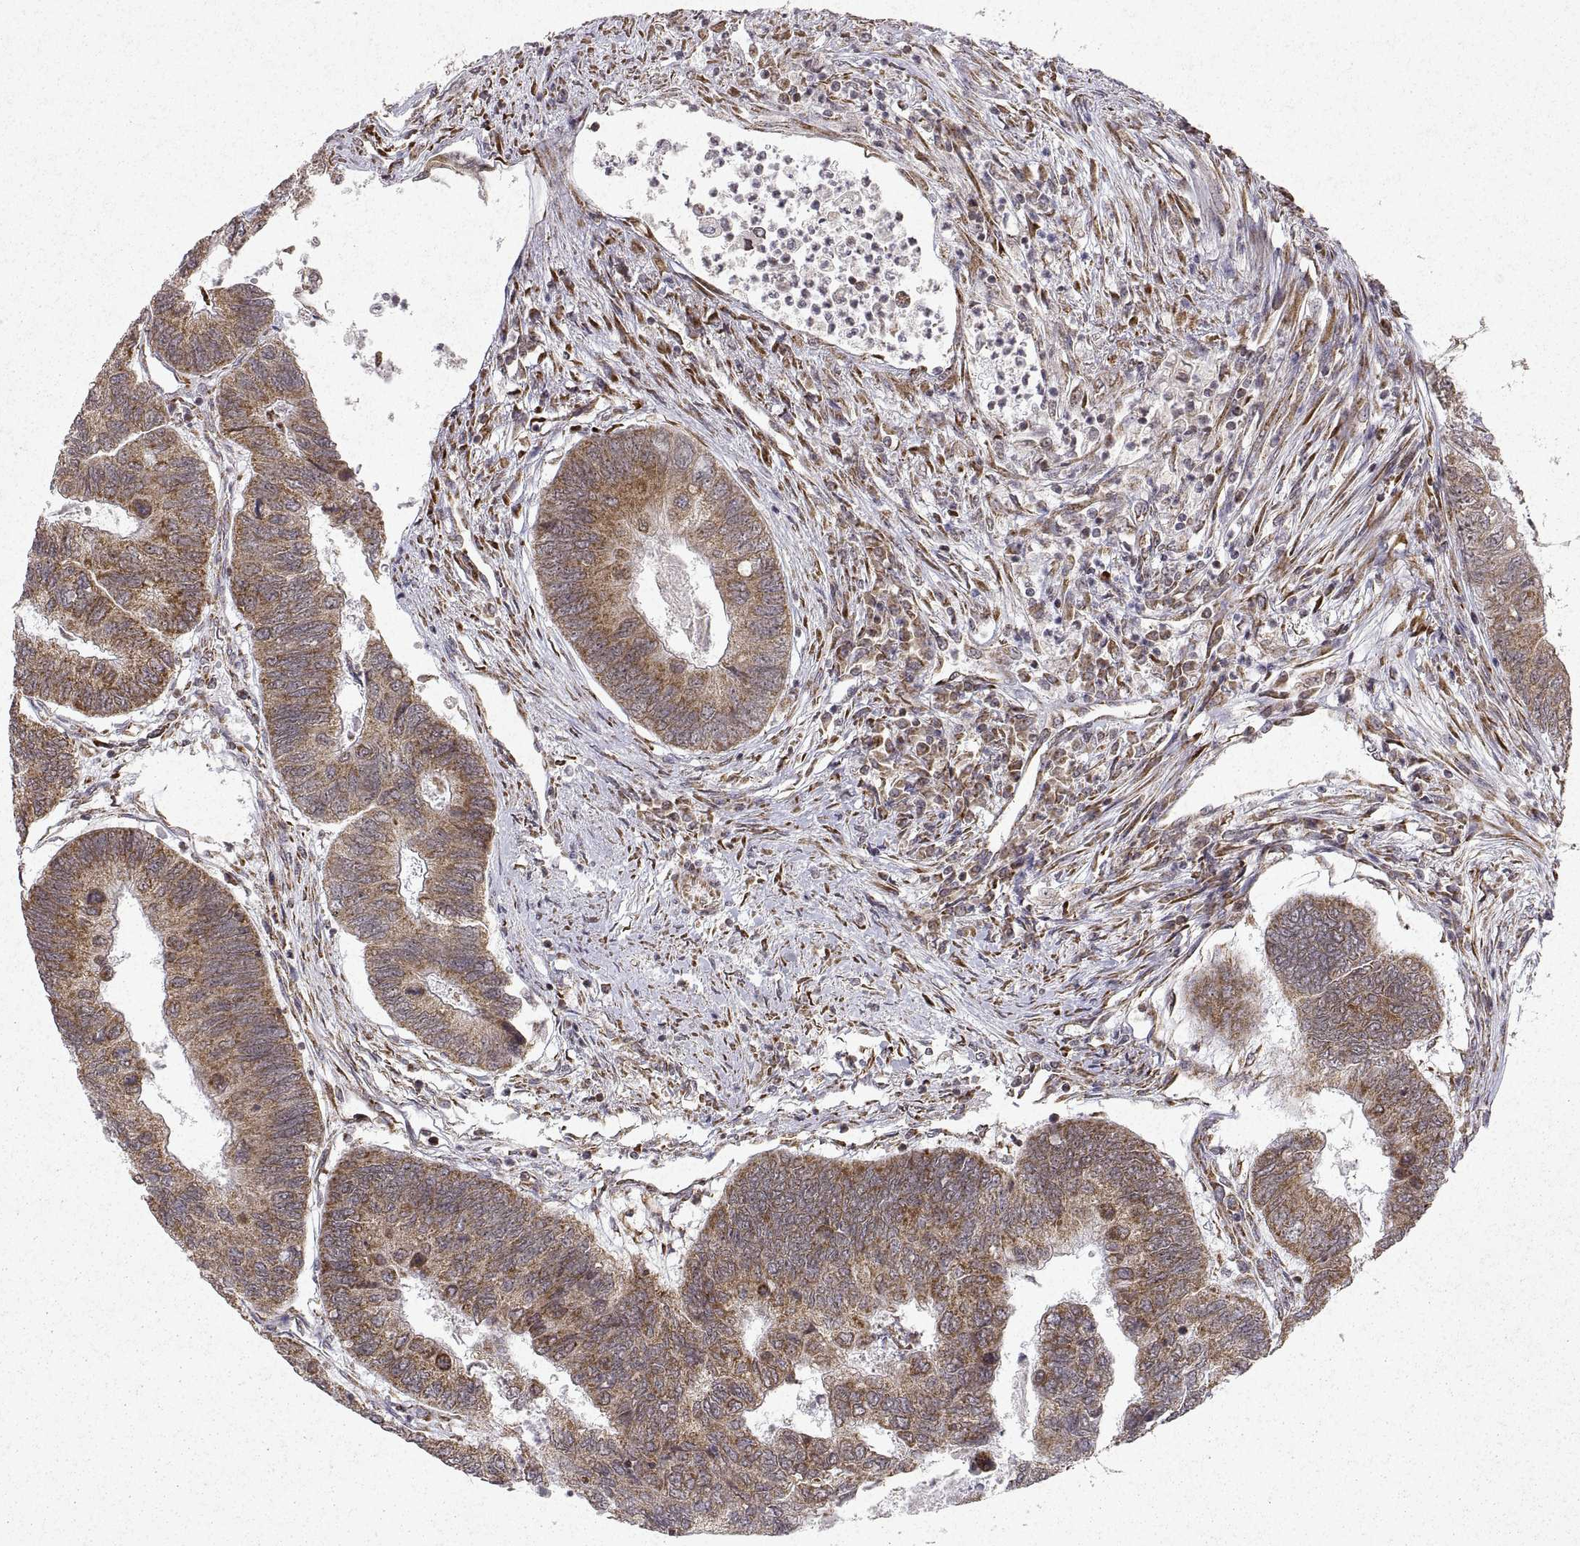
{"staining": {"intensity": "moderate", "quantity": "25%-75%", "location": "cytoplasmic/membranous"}, "tissue": "colorectal cancer", "cell_type": "Tumor cells", "image_type": "cancer", "snomed": [{"axis": "morphology", "description": "Adenocarcinoma, NOS"}, {"axis": "topography", "description": "Colon"}], "caption": "This is a photomicrograph of immunohistochemistry staining of adenocarcinoma (colorectal), which shows moderate staining in the cytoplasmic/membranous of tumor cells.", "gene": "MANBAL", "patient": {"sex": "female", "age": 67}}